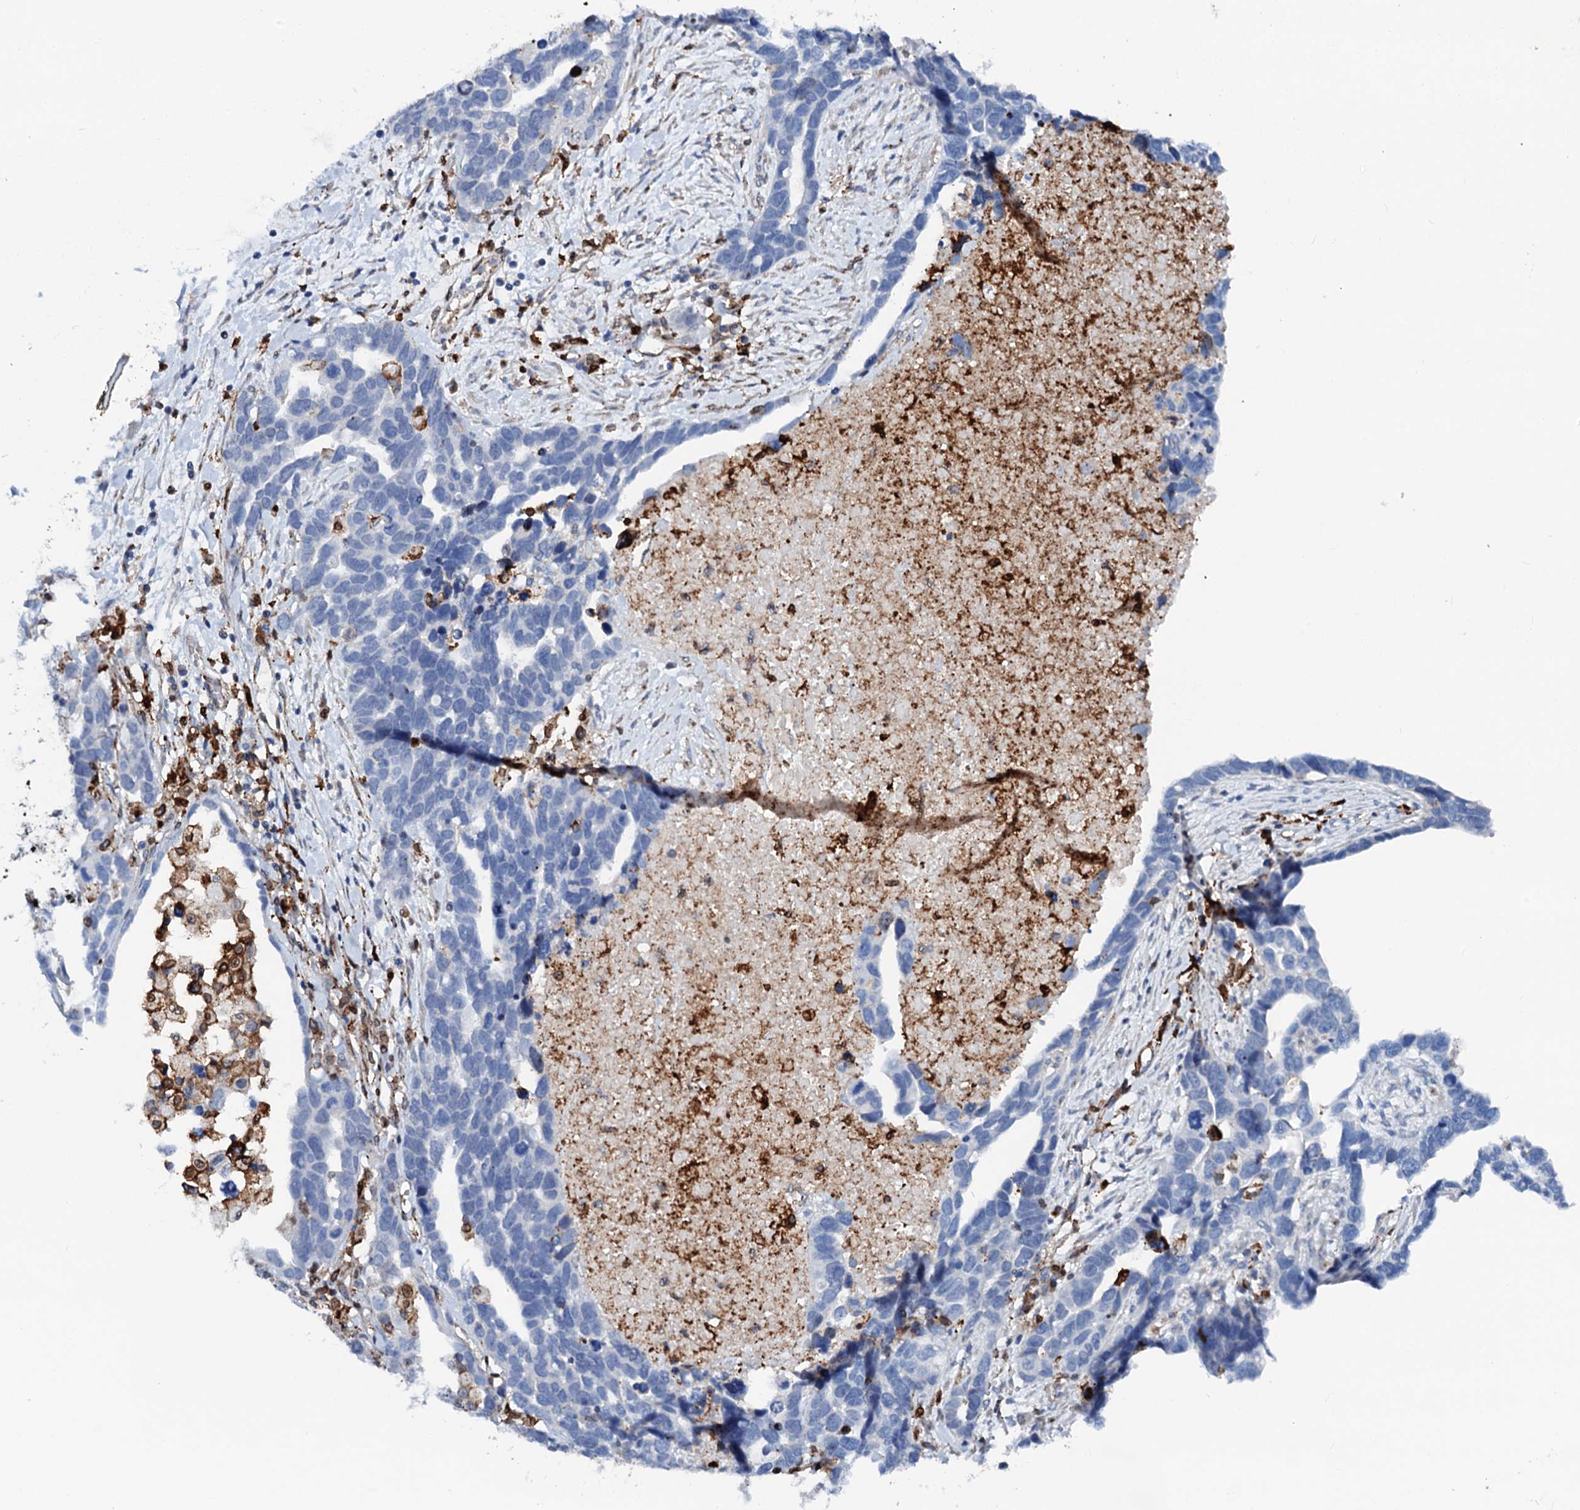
{"staining": {"intensity": "negative", "quantity": "none", "location": "none"}, "tissue": "ovarian cancer", "cell_type": "Tumor cells", "image_type": "cancer", "snomed": [{"axis": "morphology", "description": "Cystadenocarcinoma, serous, NOS"}, {"axis": "topography", "description": "Ovary"}], "caption": "Histopathology image shows no protein staining in tumor cells of ovarian cancer (serous cystadenocarcinoma) tissue.", "gene": "MED13L", "patient": {"sex": "female", "age": 54}}